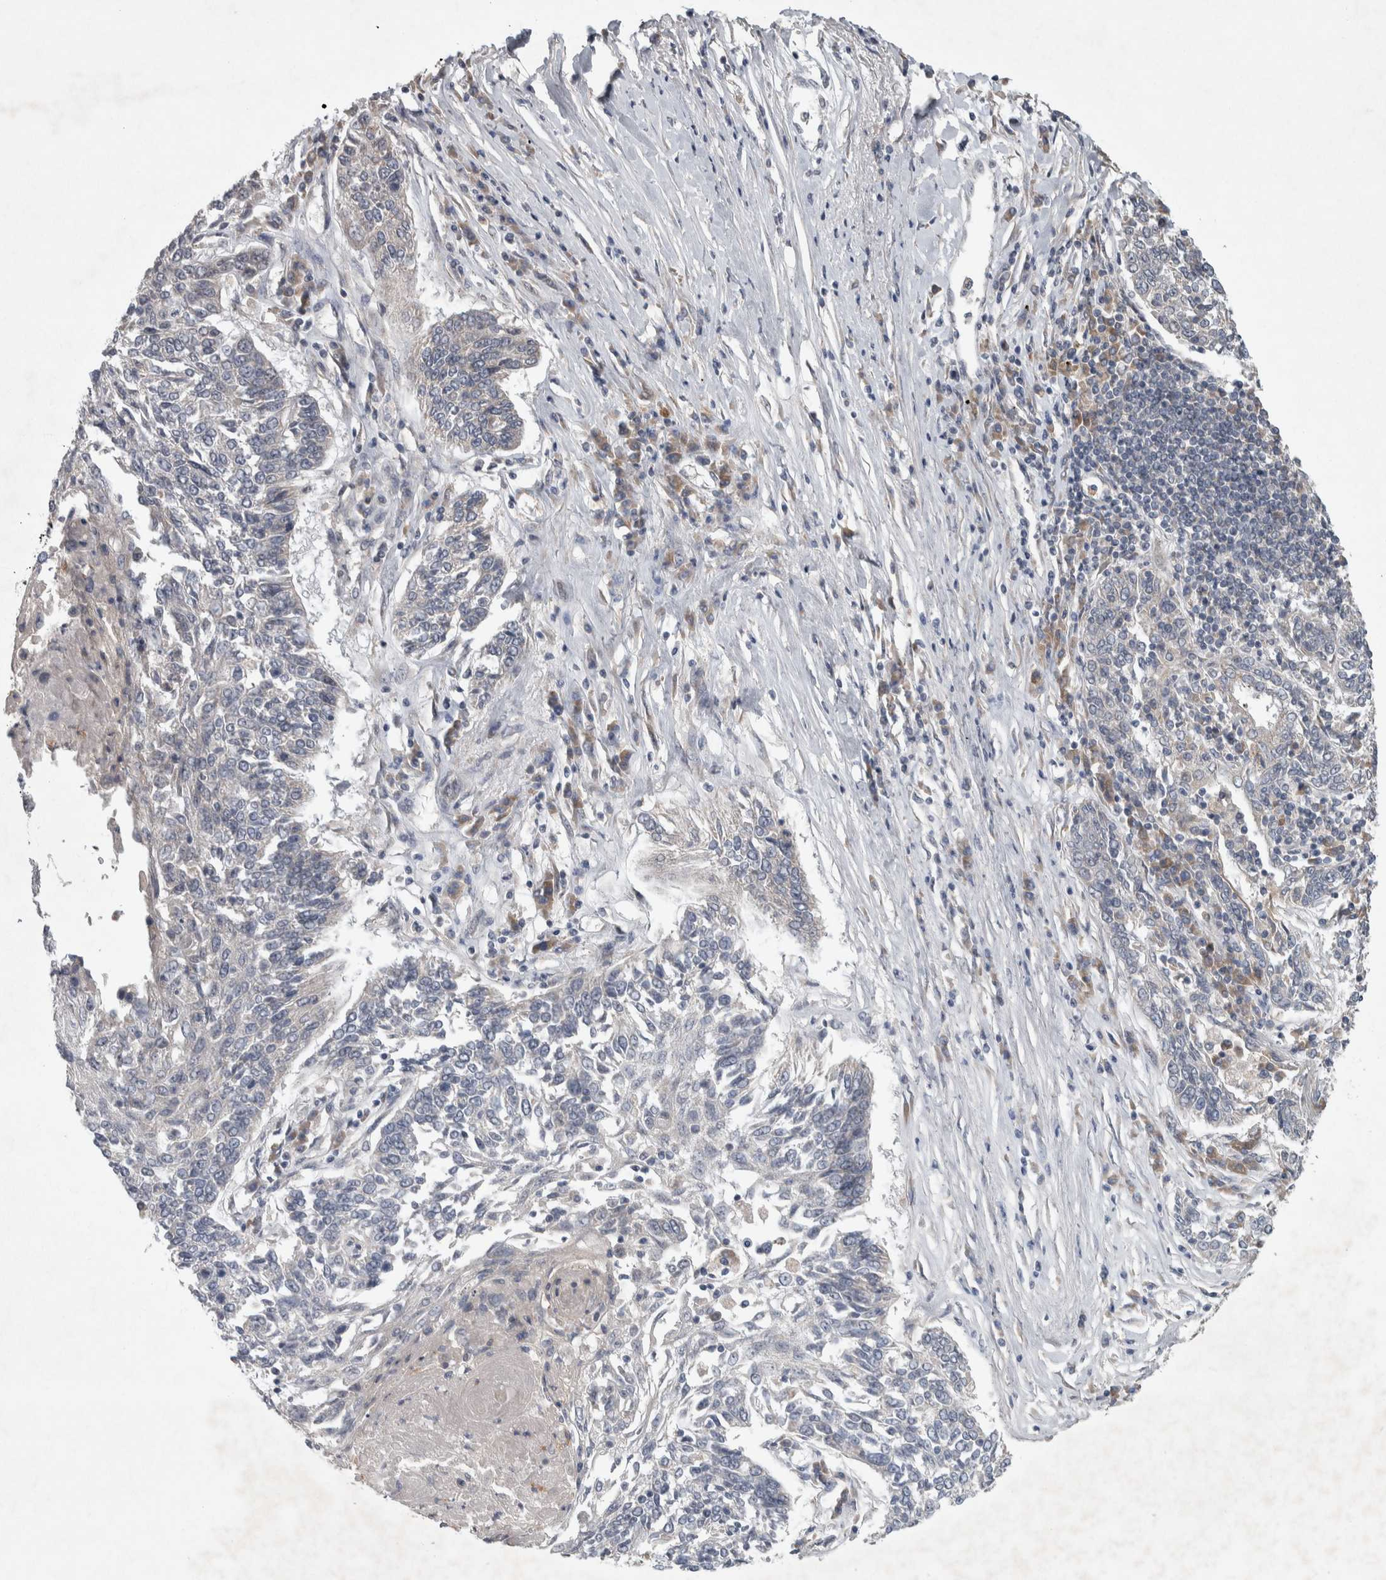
{"staining": {"intensity": "negative", "quantity": "none", "location": "none"}, "tissue": "lung cancer", "cell_type": "Tumor cells", "image_type": "cancer", "snomed": [{"axis": "morphology", "description": "Normal tissue, NOS"}, {"axis": "morphology", "description": "Squamous cell carcinoma, NOS"}, {"axis": "topography", "description": "Cartilage tissue"}, {"axis": "topography", "description": "Bronchus"}, {"axis": "topography", "description": "Lung"}], "caption": "This is an immunohistochemistry histopathology image of lung squamous cell carcinoma. There is no positivity in tumor cells.", "gene": "SRP68", "patient": {"sex": "female", "age": 49}}